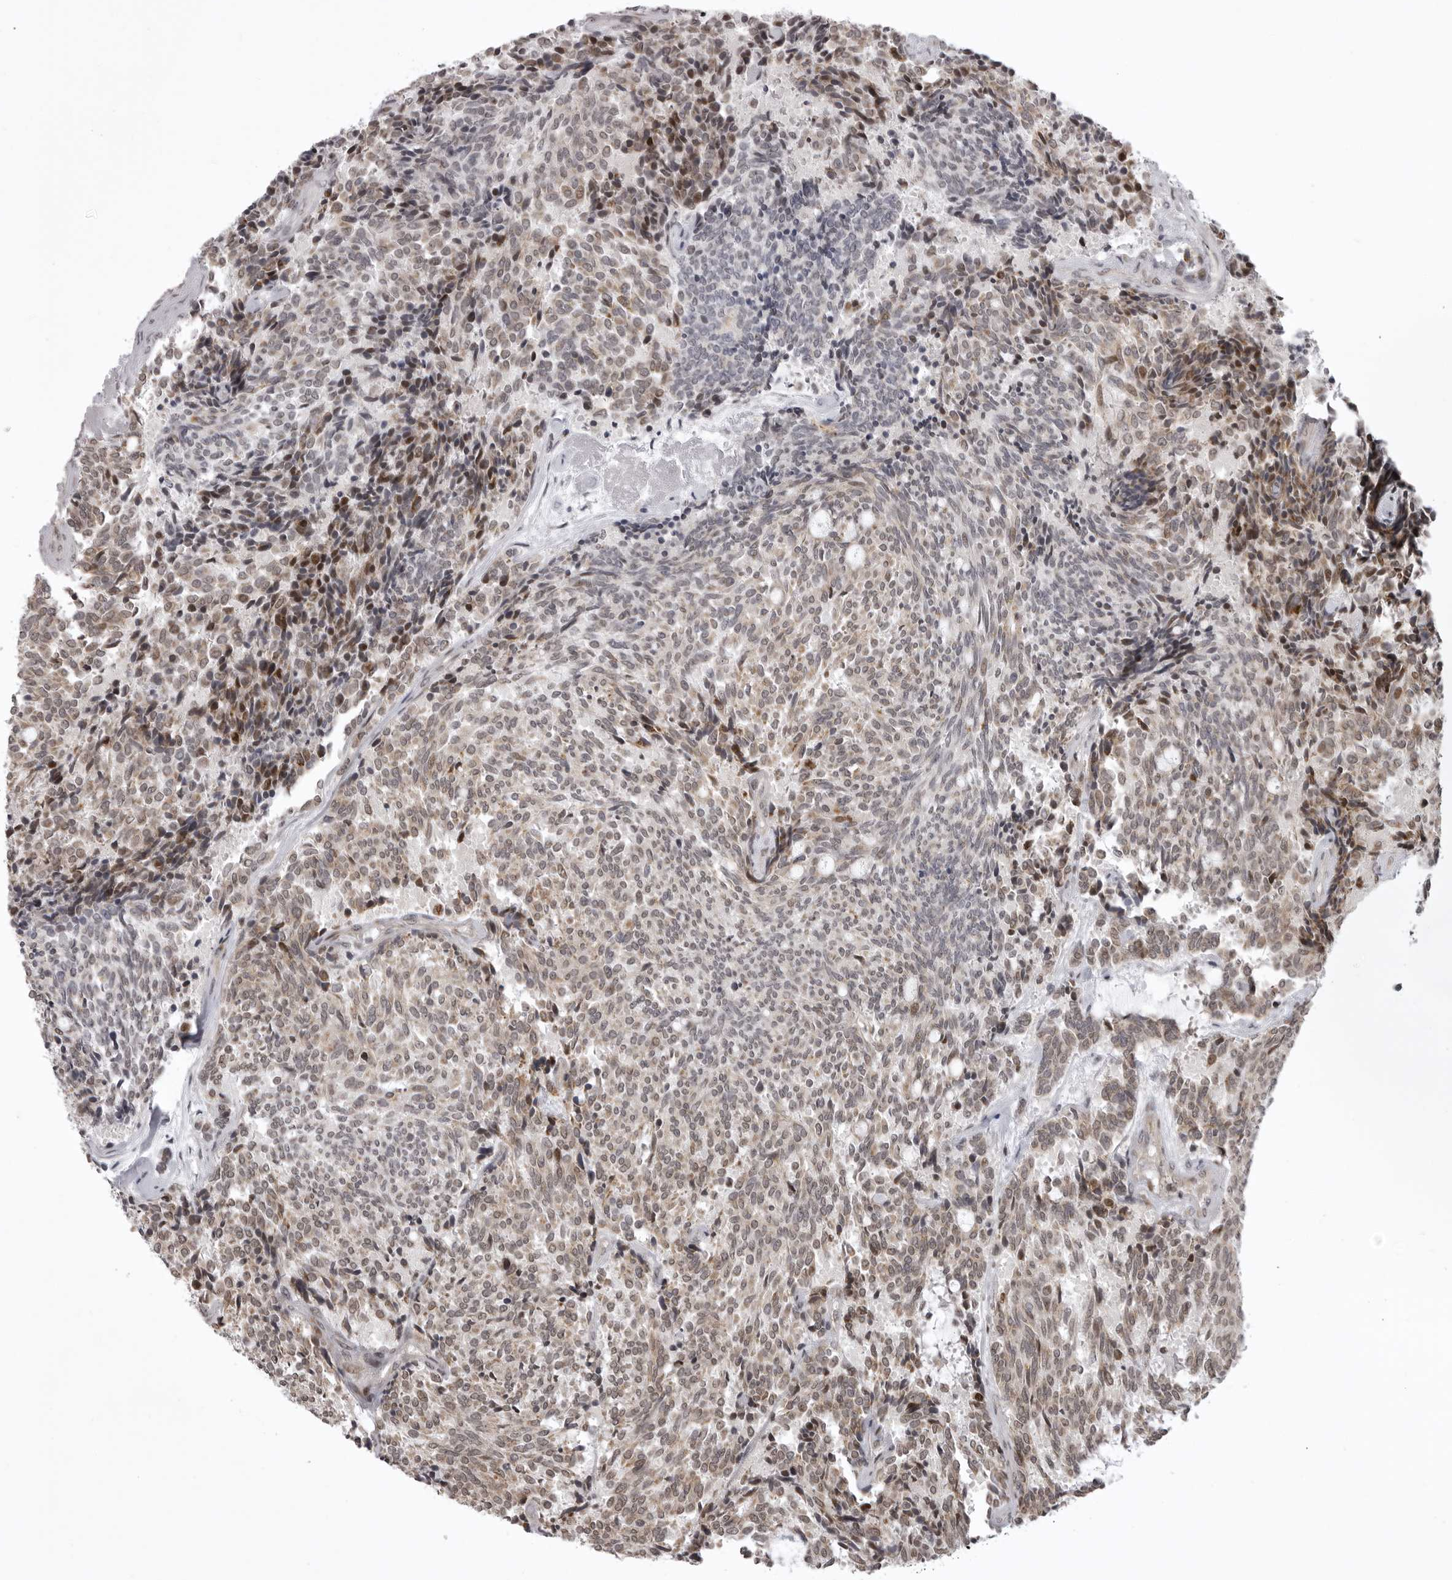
{"staining": {"intensity": "moderate", "quantity": "25%-75%", "location": "cytoplasmic/membranous,nuclear"}, "tissue": "carcinoid", "cell_type": "Tumor cells", "image_type": "cancer", "snomed": [{"axis": "morphology", "description": "Carcinoid, malignant, NOS"}, {"axis": "topography", "description": "Pancreas"}], "caption": "This image reveals carcinoid stained with immunohistochemistry to label a protein in brown. The cytoplasmic/membranous and nuclear of tumor cells show moderate positivity for the protein. Nuclei are counter-stained blue.", "gene": "C1orf109", "patient": {"sex": "female", "age": 54}}